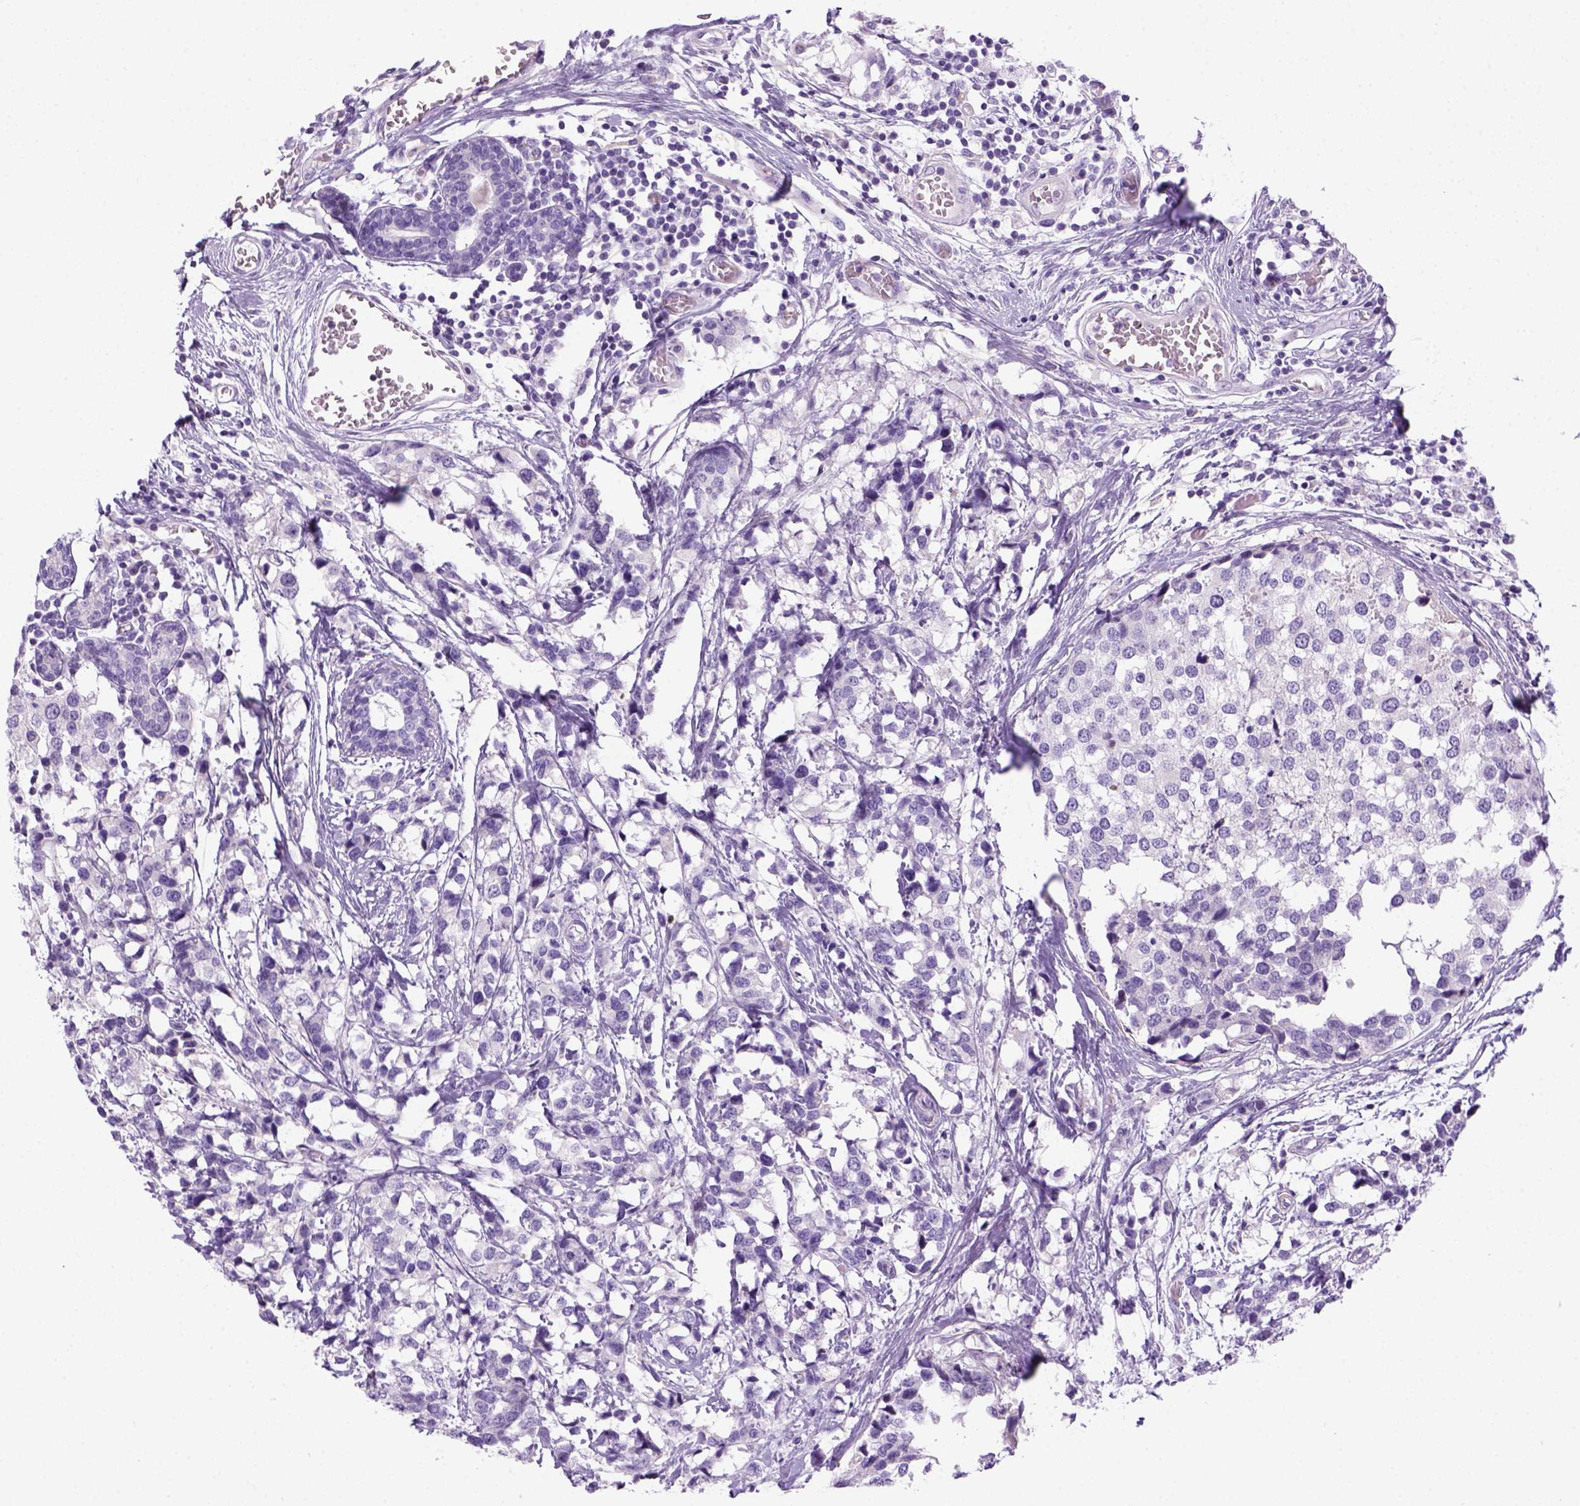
{"staining": {"intensity": "negative", "quantity": "none", "location": "none"}, "tissue": "breast cancer", "cell_type": "Tumor cells", "image_type": "cancer", "snomed": [{"axis": "morphology", "description": "Lobular carcinoma"}, {"axis": "topography", "description": "Breast"}], "caption": "Image shows no significant protein staining in tumor cells of breast lobular carcinoma. Nuclei are stained in blue.", "gene": "DNAH11", "patient": {"sex": "female", "age": 59}}